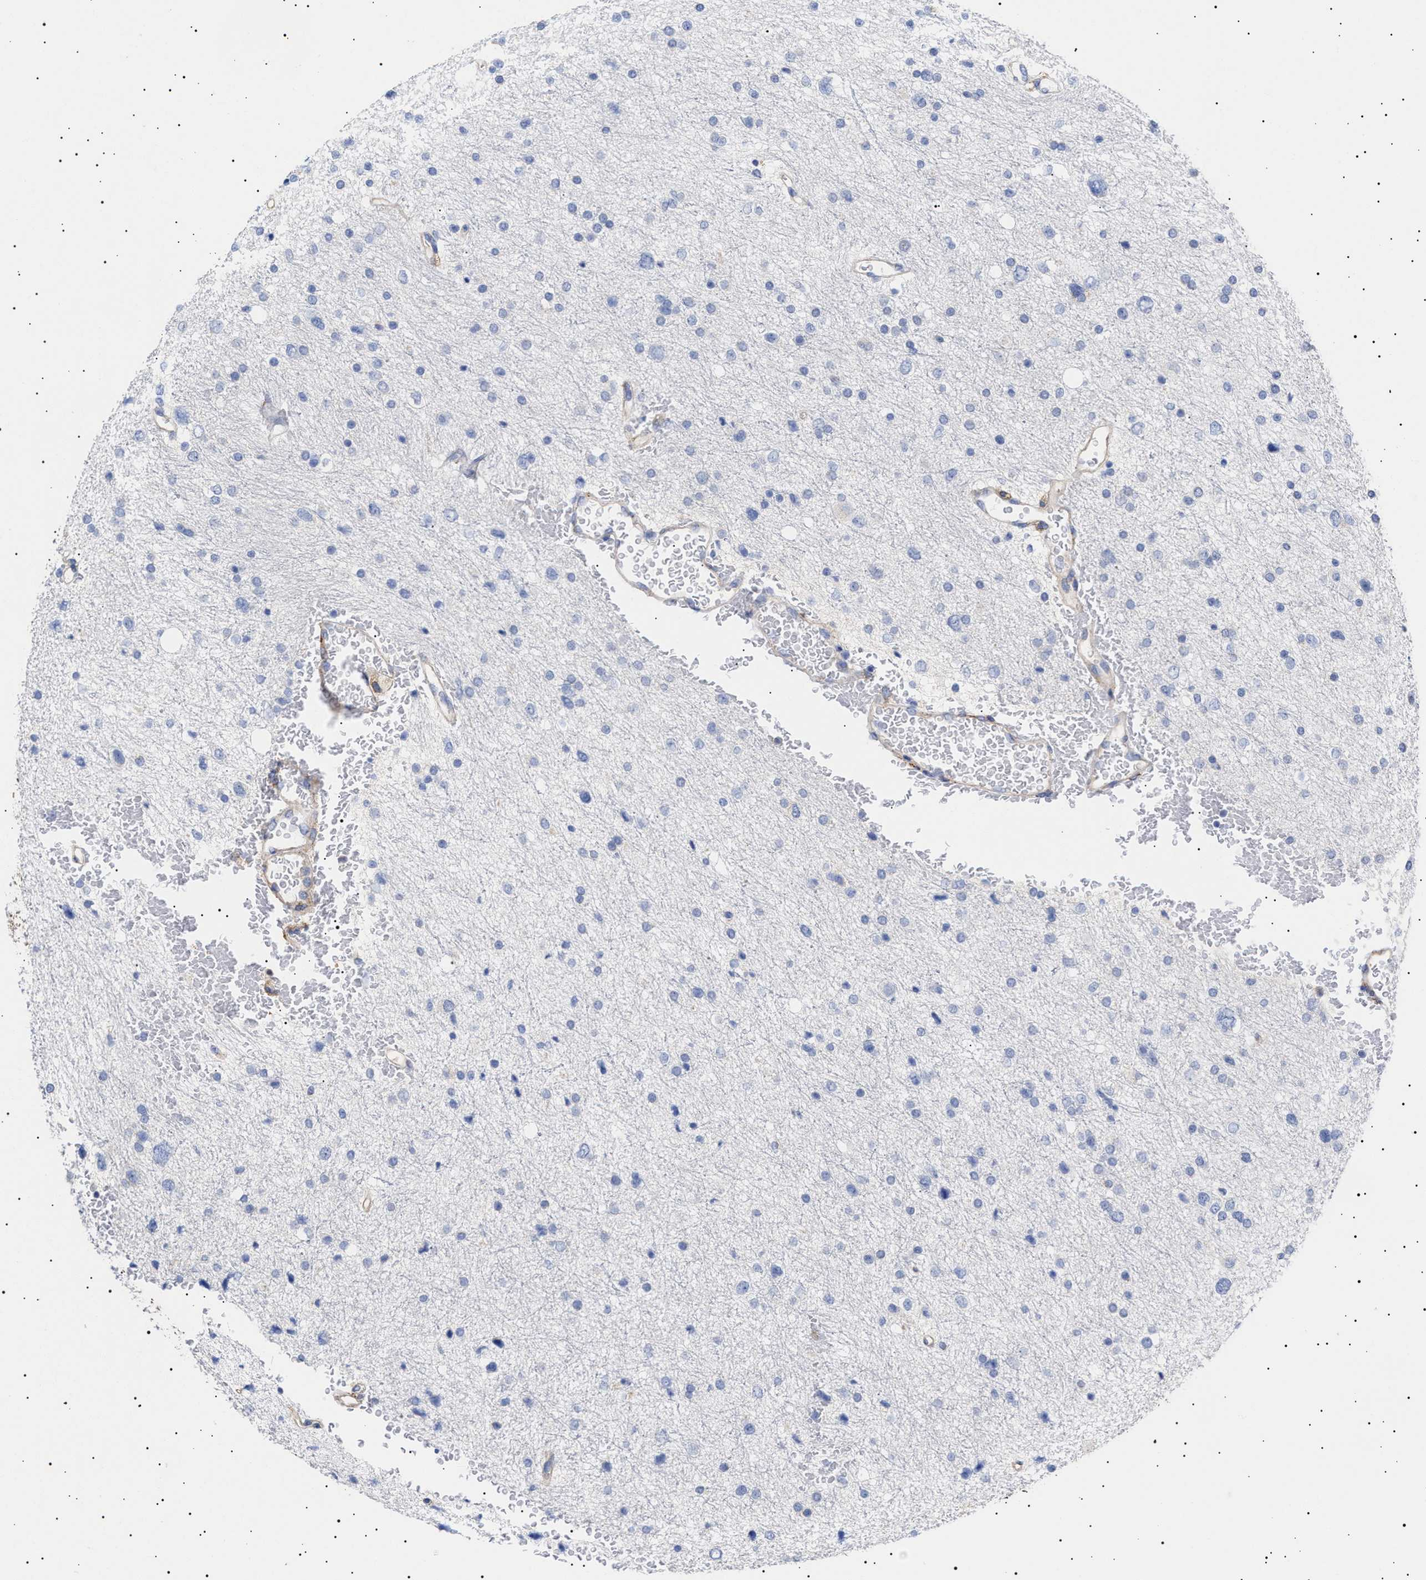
{"staining": {"intensity": "negative", "quantity": "none", "location": "none"}, "tissue": "glioma", "cell_type": "Tumor cells", "image_type": "cancer", "snomed": [{"axis": "morphology", "description": "Glioma, malignant, Low grade"}, {"axis": "topography", "description": "Brain"}], "caption": "Tumor cells show no significant protein positivity in malignant glioma (low-grade).", "gene": "ERCC6L2", "patient": {"sex": "female", "age": 37}}